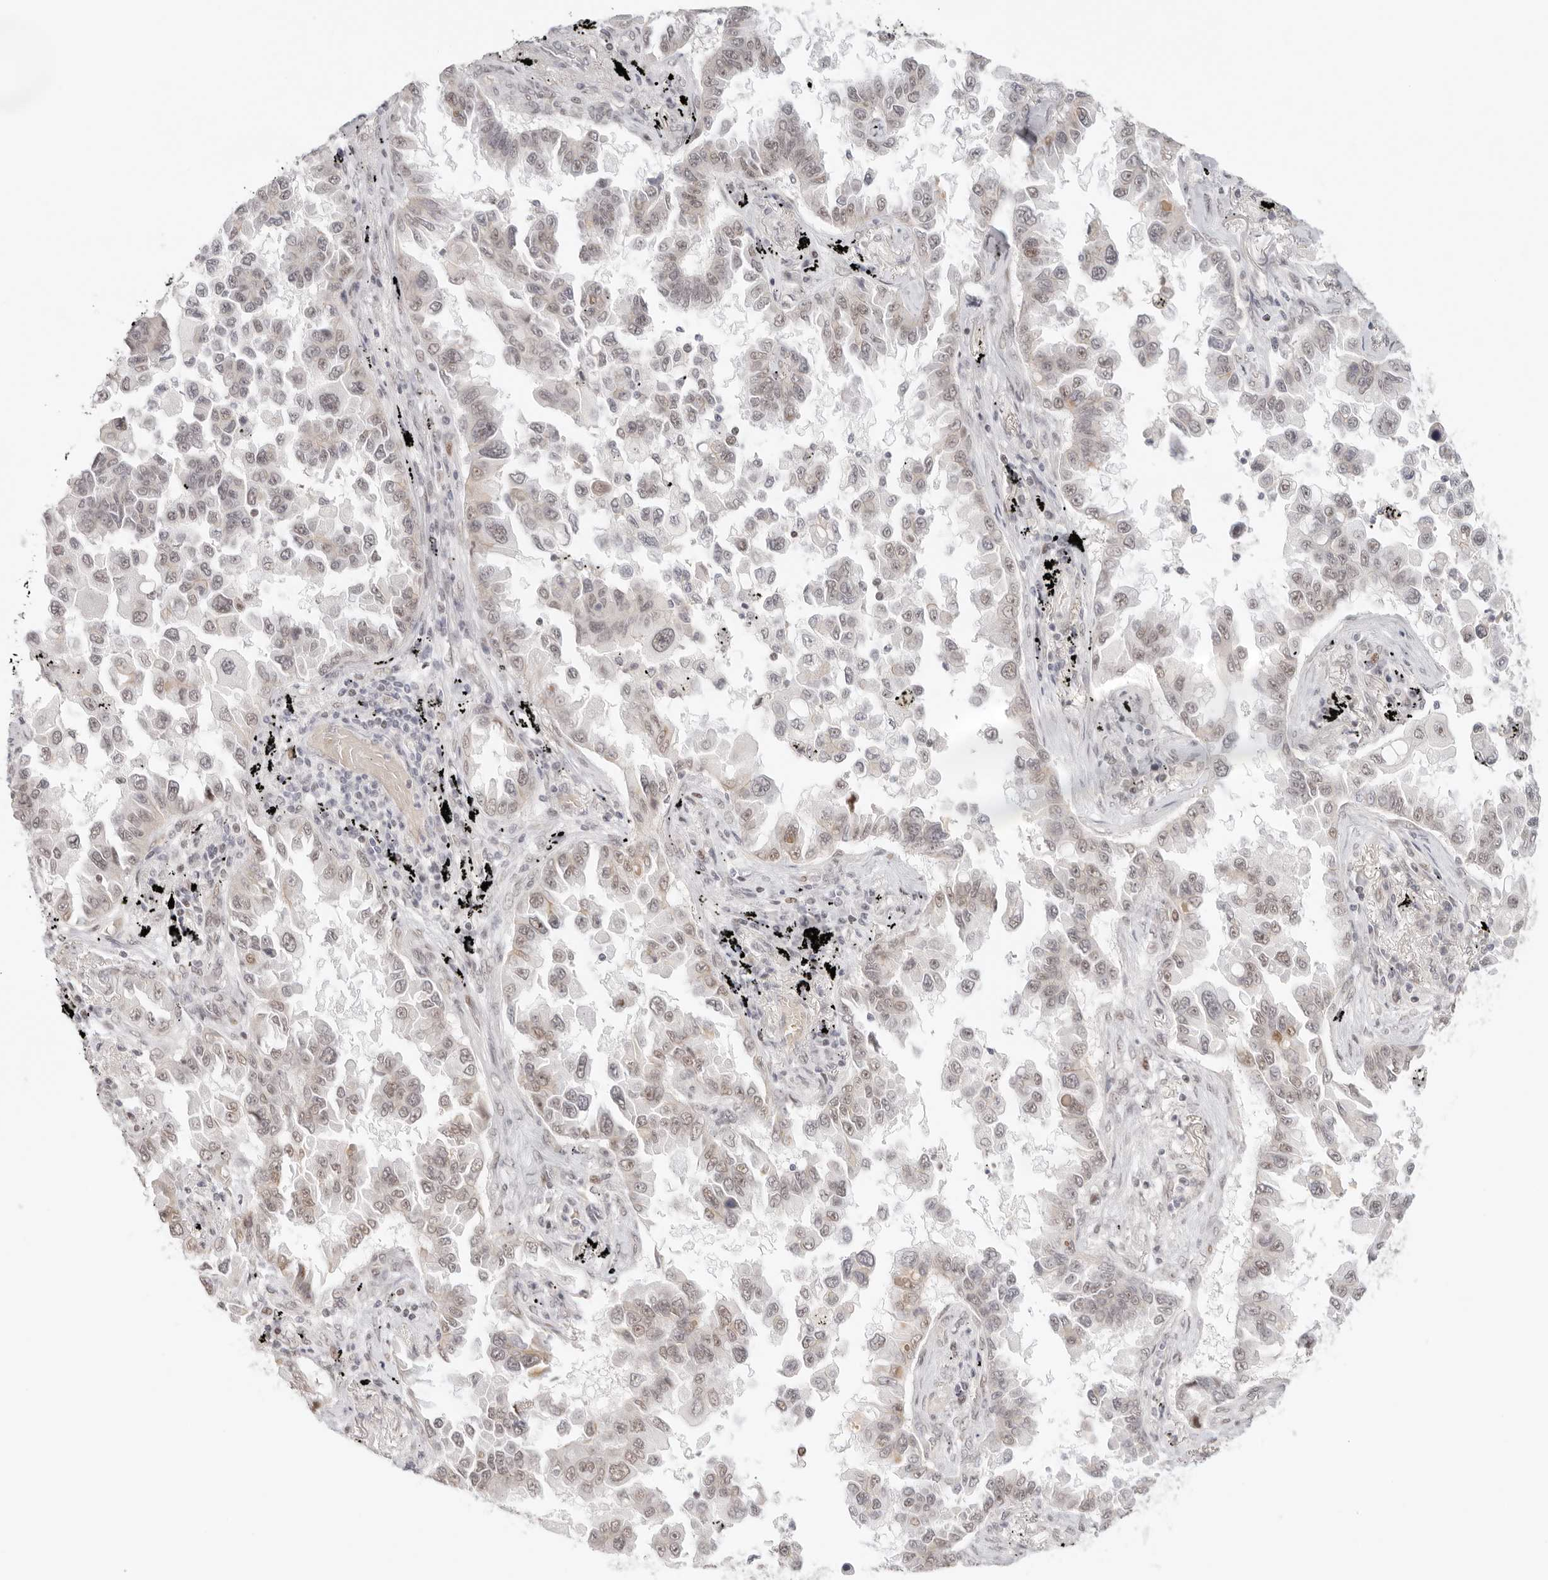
{"staining": {"intensity": "weak", "quantity": "25%-75%", "location": "nuclear"}, "tissue": "lung cancer", "cell_type": "Tumor cells", "image_type": "cancer", "snomed": [{"axis": "morphology", "description": "Adenocarcinoma, NOS"}, {"axis": "topography", "description": "Lung"}], "caption": "A high-resolution photomicrograph shows immunohistochemistry staining of lung adenocarcinoma, which shows weak nuclear positivity in approximately 25%-75% of tumor cells.", "gene": "HOXC5", "patient": {"sex": "female", "age": 67}}